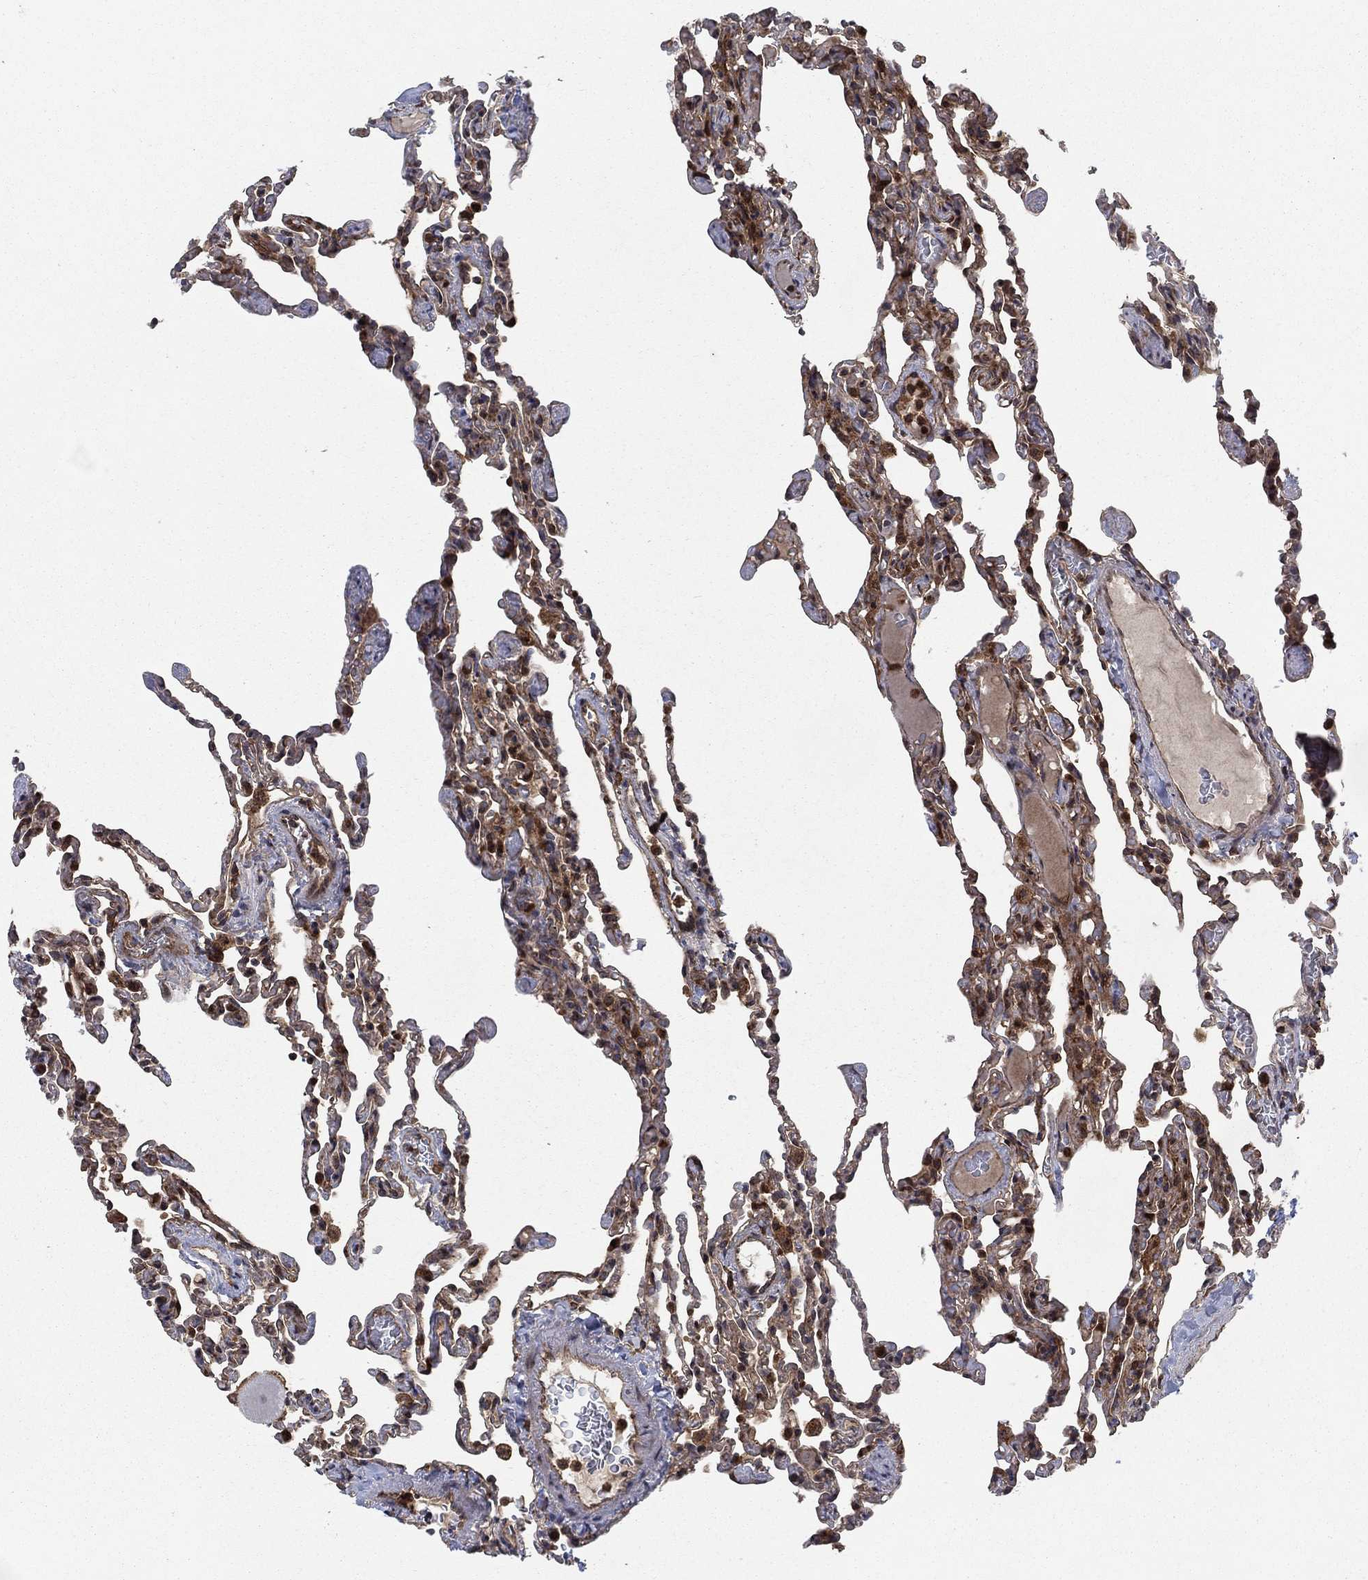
{"staining": {"intensity": "moderate", "quantity": "25%-75%", "location": "cytoplasmic/membranous"}, "tissue": "lung", "cell_type": "Alveolar cells", "image_type": "normal", "snomed": [{"axis": "morphology", "description": "Normal tissue, NOS"}, {"axis": "topography", "description": "Lung"}], "caption": "Immunohistochemical staining of unremarkable lung reveals 25%-75% levels of moderate cytoplasmic/membranous protein expression in approximately 25%-75% of alveolar cells. The staining was performed using DAB to visualize the protein expression in brown, while the nuclei were stained in blue with hematoxylin (Magnification: 20x).", "gene": "IFI35", "patient": {"sex": "female", "age": 43}}